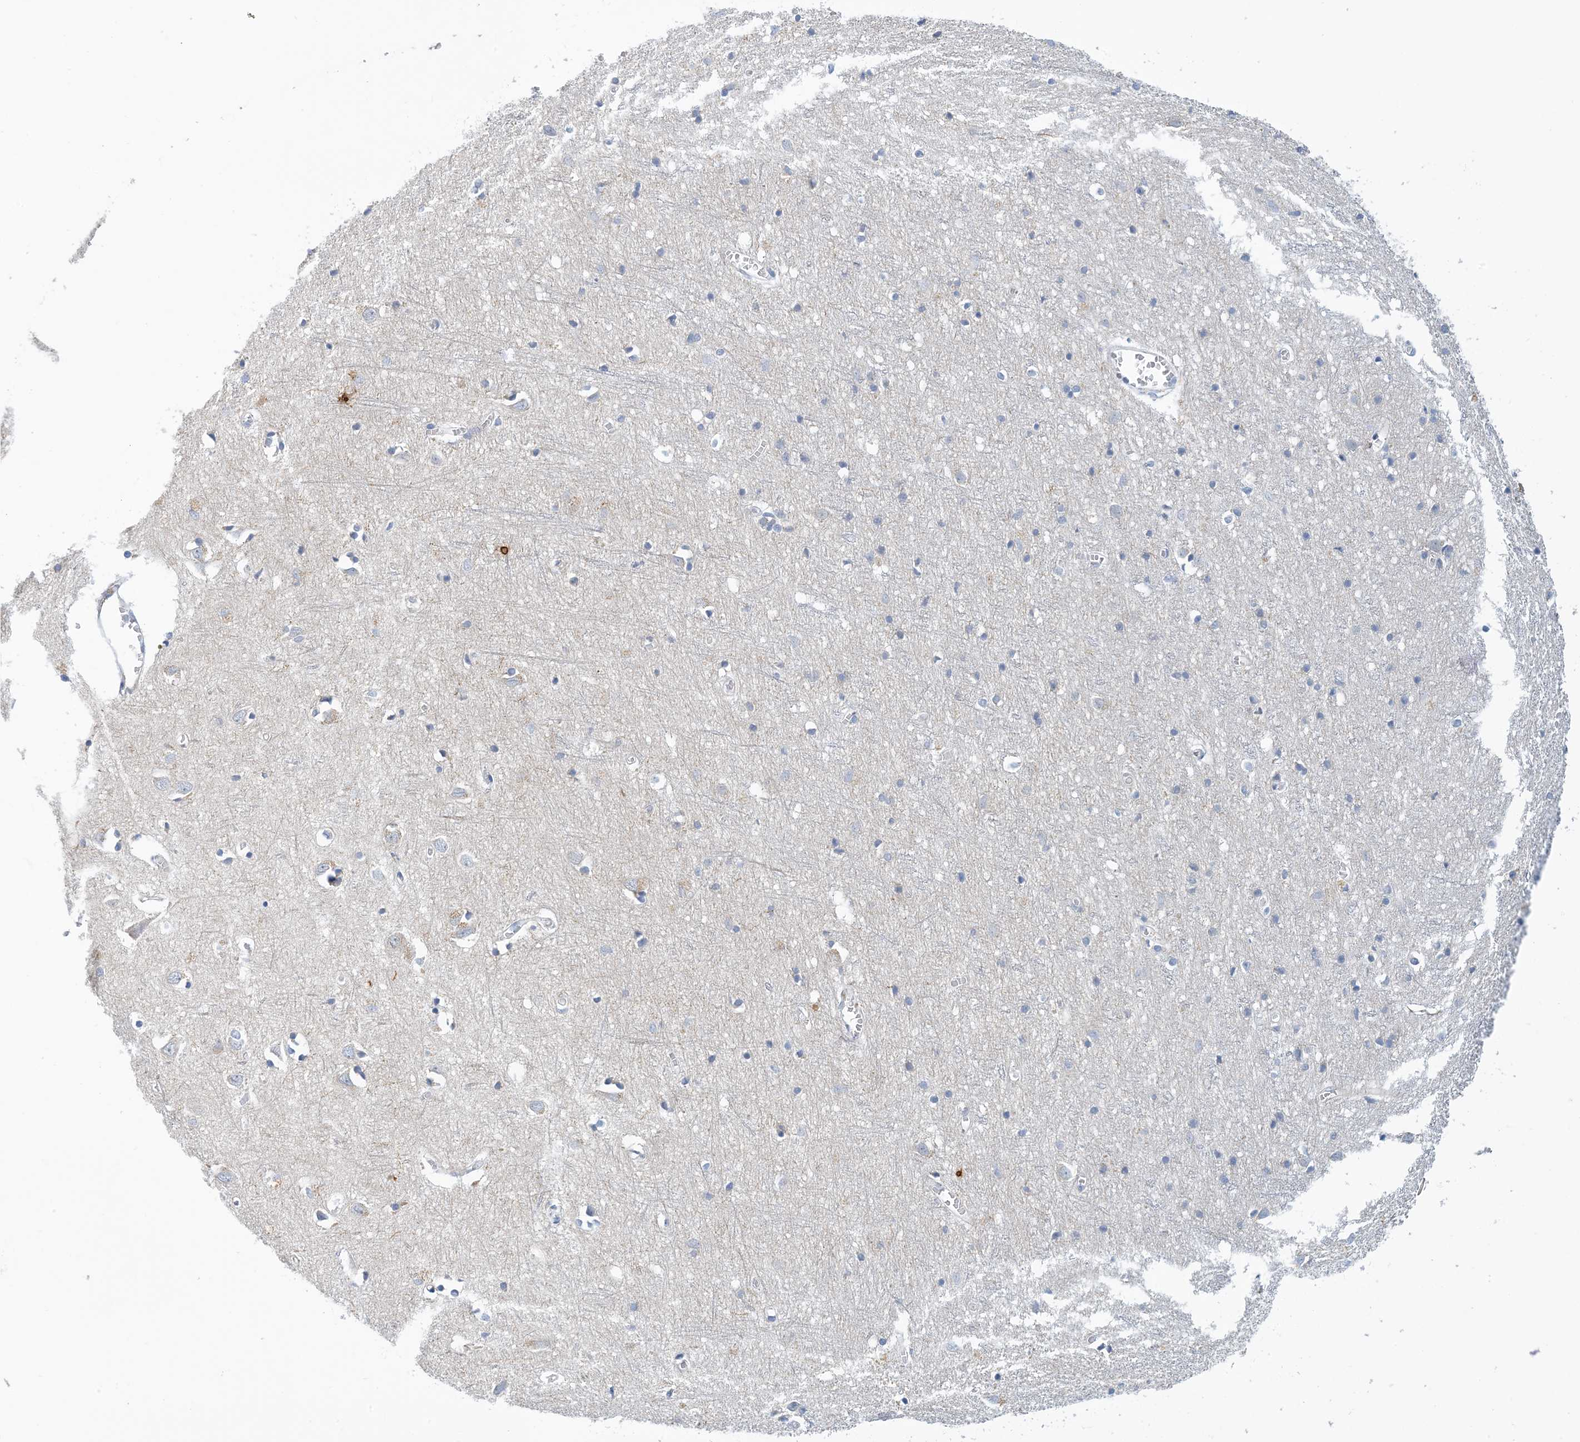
{"staining": {"intensity": "negative", "quantity": "none", "location": "none"}, "tissue": "cerebral cortex", "cell_type": "Endothelial cells", "image_type": "normal", "snomed": [{"axis": "morphology", "description": "Normal tissue, NOS"}, {"axis": "topography", "description": "Cerebral cortex"}], "caption": "The histopathology image reveals no significant expression in endothelial cells of cerebral cortex.", "gene": "PCDHA2", "patient": {"sex": "female", "age": 64}}